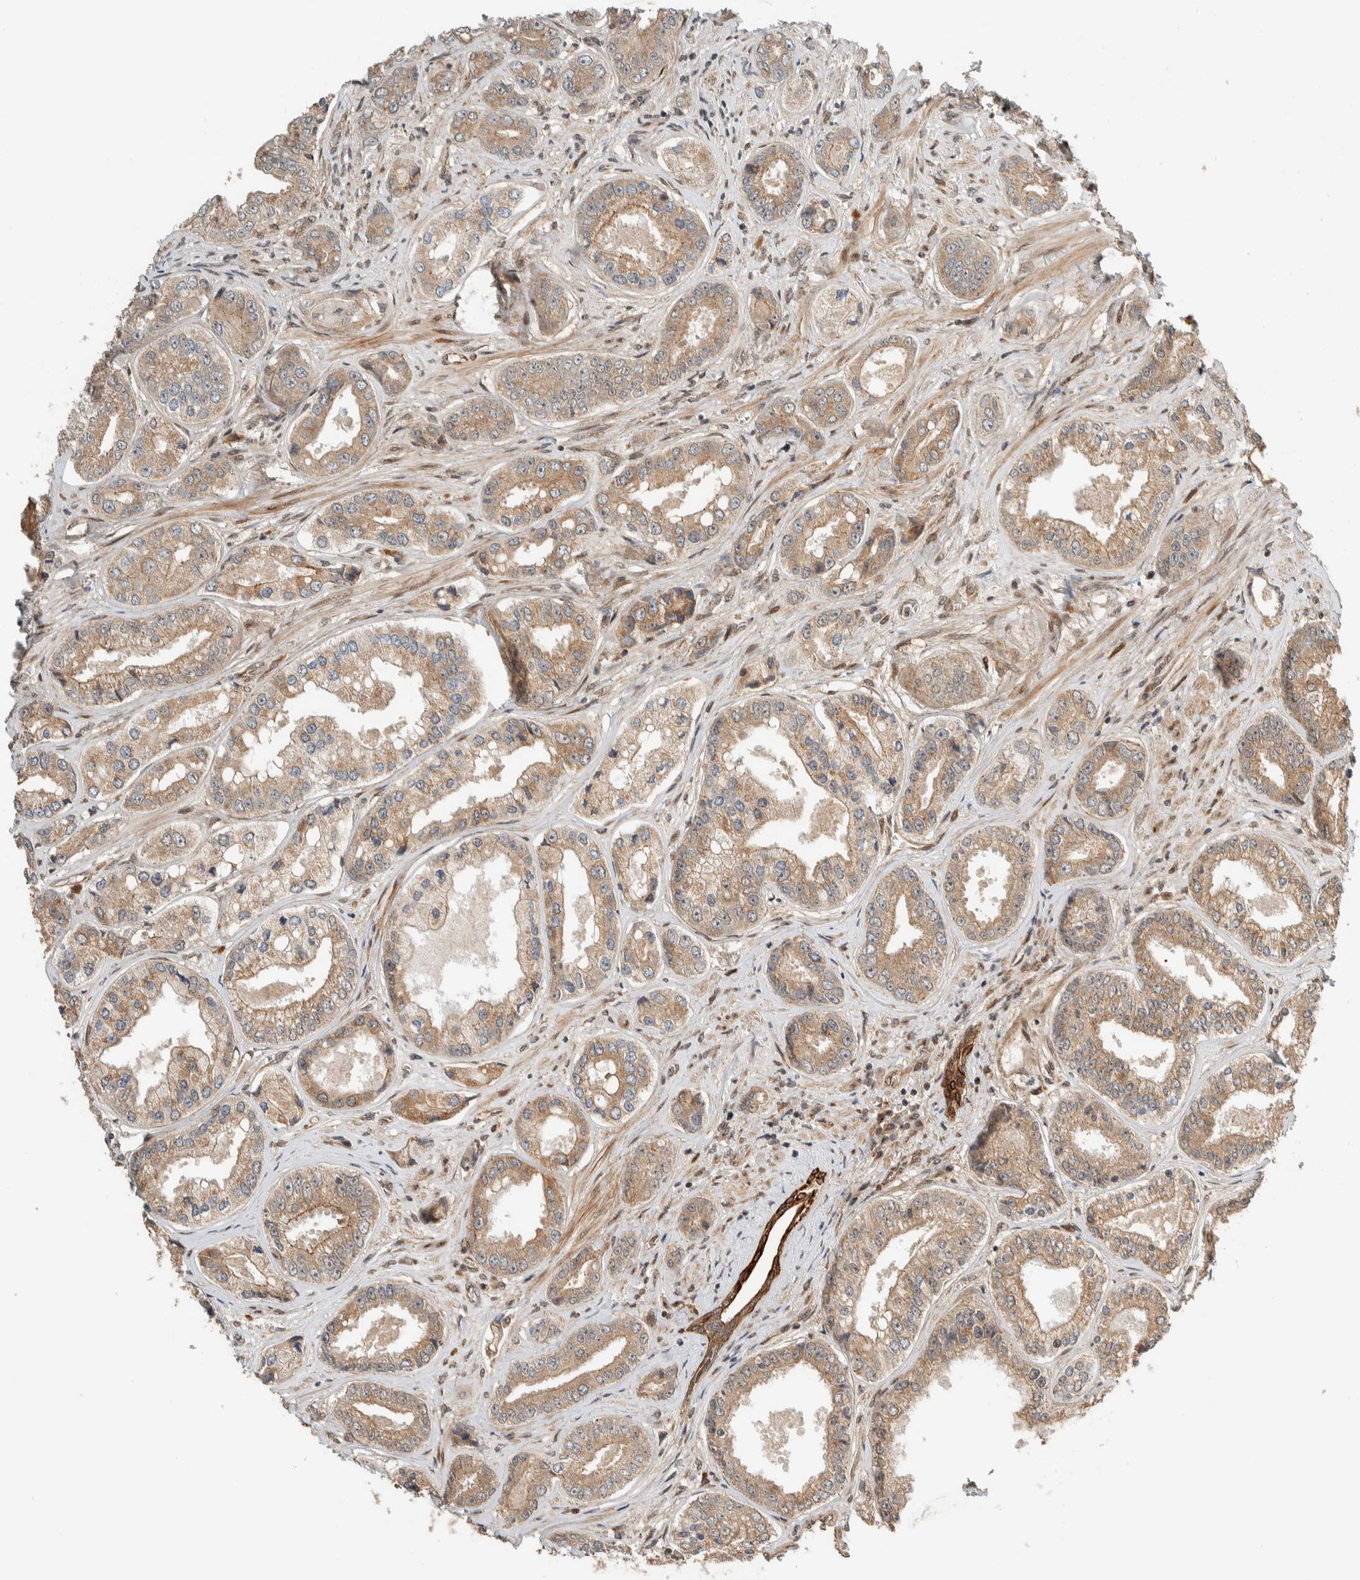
{"staining": {"intensity": "moderate", "quantity": ">75%", "location": "cytoplasmic/membranous"}, "tissue": "prostate cancer", "cell_type": "Tumor cells", "image_type": "cancer", "snomed": [{"axis": "morphology", "description": "Adenocarcinoma, High grade"}, {"axis": "topography", "description": "Prostate"}], "caption": "DAB (3,3'-diaminobenzidine) immunohistochemical staining of human adenocarcinoma (high-grade) (prostate) shows moderate cytoplasmic/membranous protein staining in approximately >75% of tumor cells. The staining was performed using DAB, with brown indicating positive protein expression. Nuclei are stained blue with hematoxylin.", "gene": "STXBP4", "patient": {"sex": "male", "age": 61}}